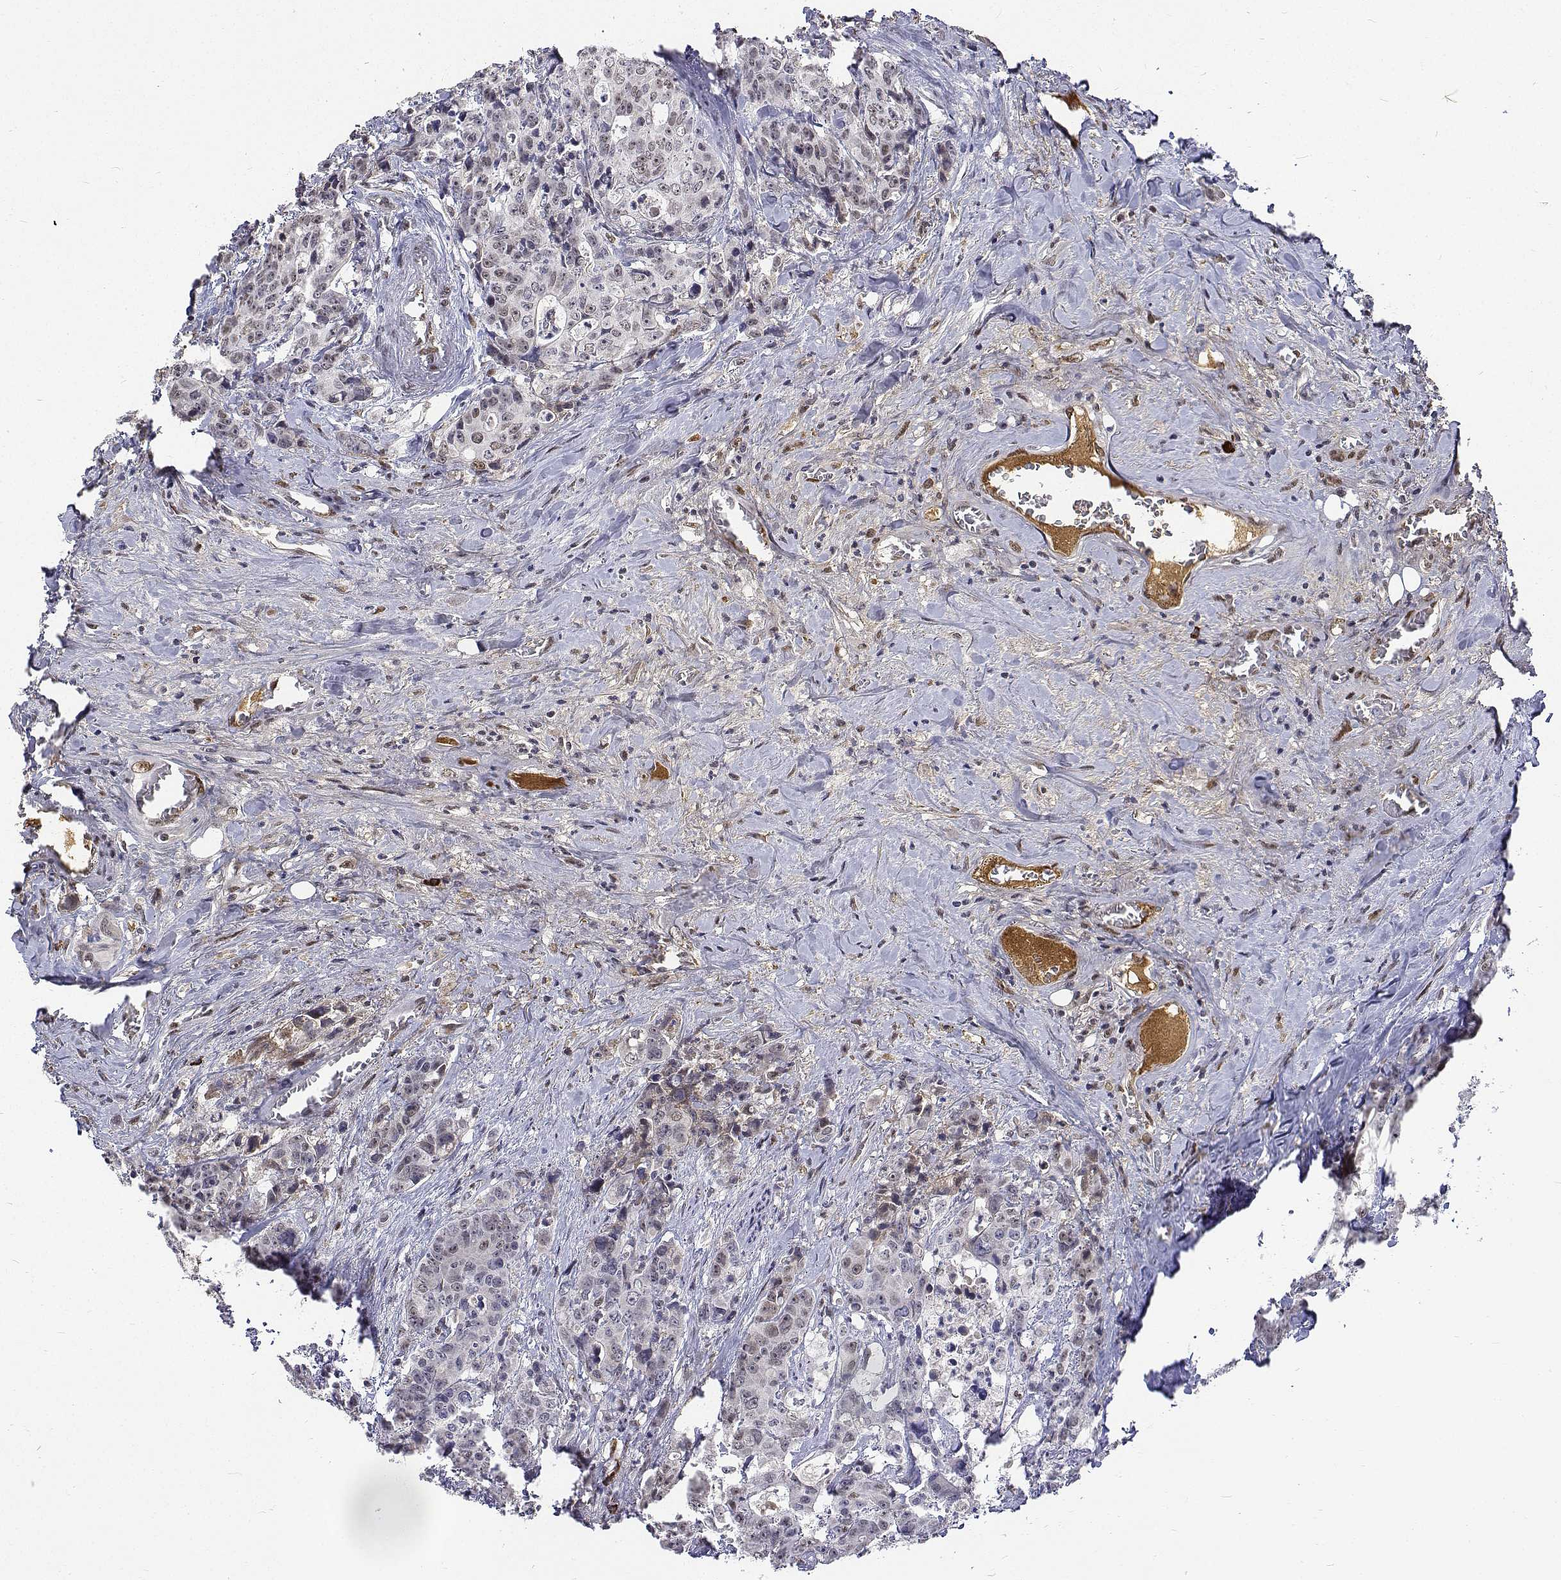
{"staining": {"intensity": "weak", "quantity": "<25%", "location": "nuclear"}, "tissue": "colorectal cancer", "cell_type": "Tumor cells", "image_type": "cancer", "snomed": [{"axis": "morphology", "description": "Adenocarcinoma, NOS"}, {"axis": "topography", "description": "Rectum"}], "caption": "This is an immunohistochemistry image of human colorectal cancer. There is no staining in tumor cells.", "gene": "ATRX", "patient": {"sex": "female", "age": 62}}